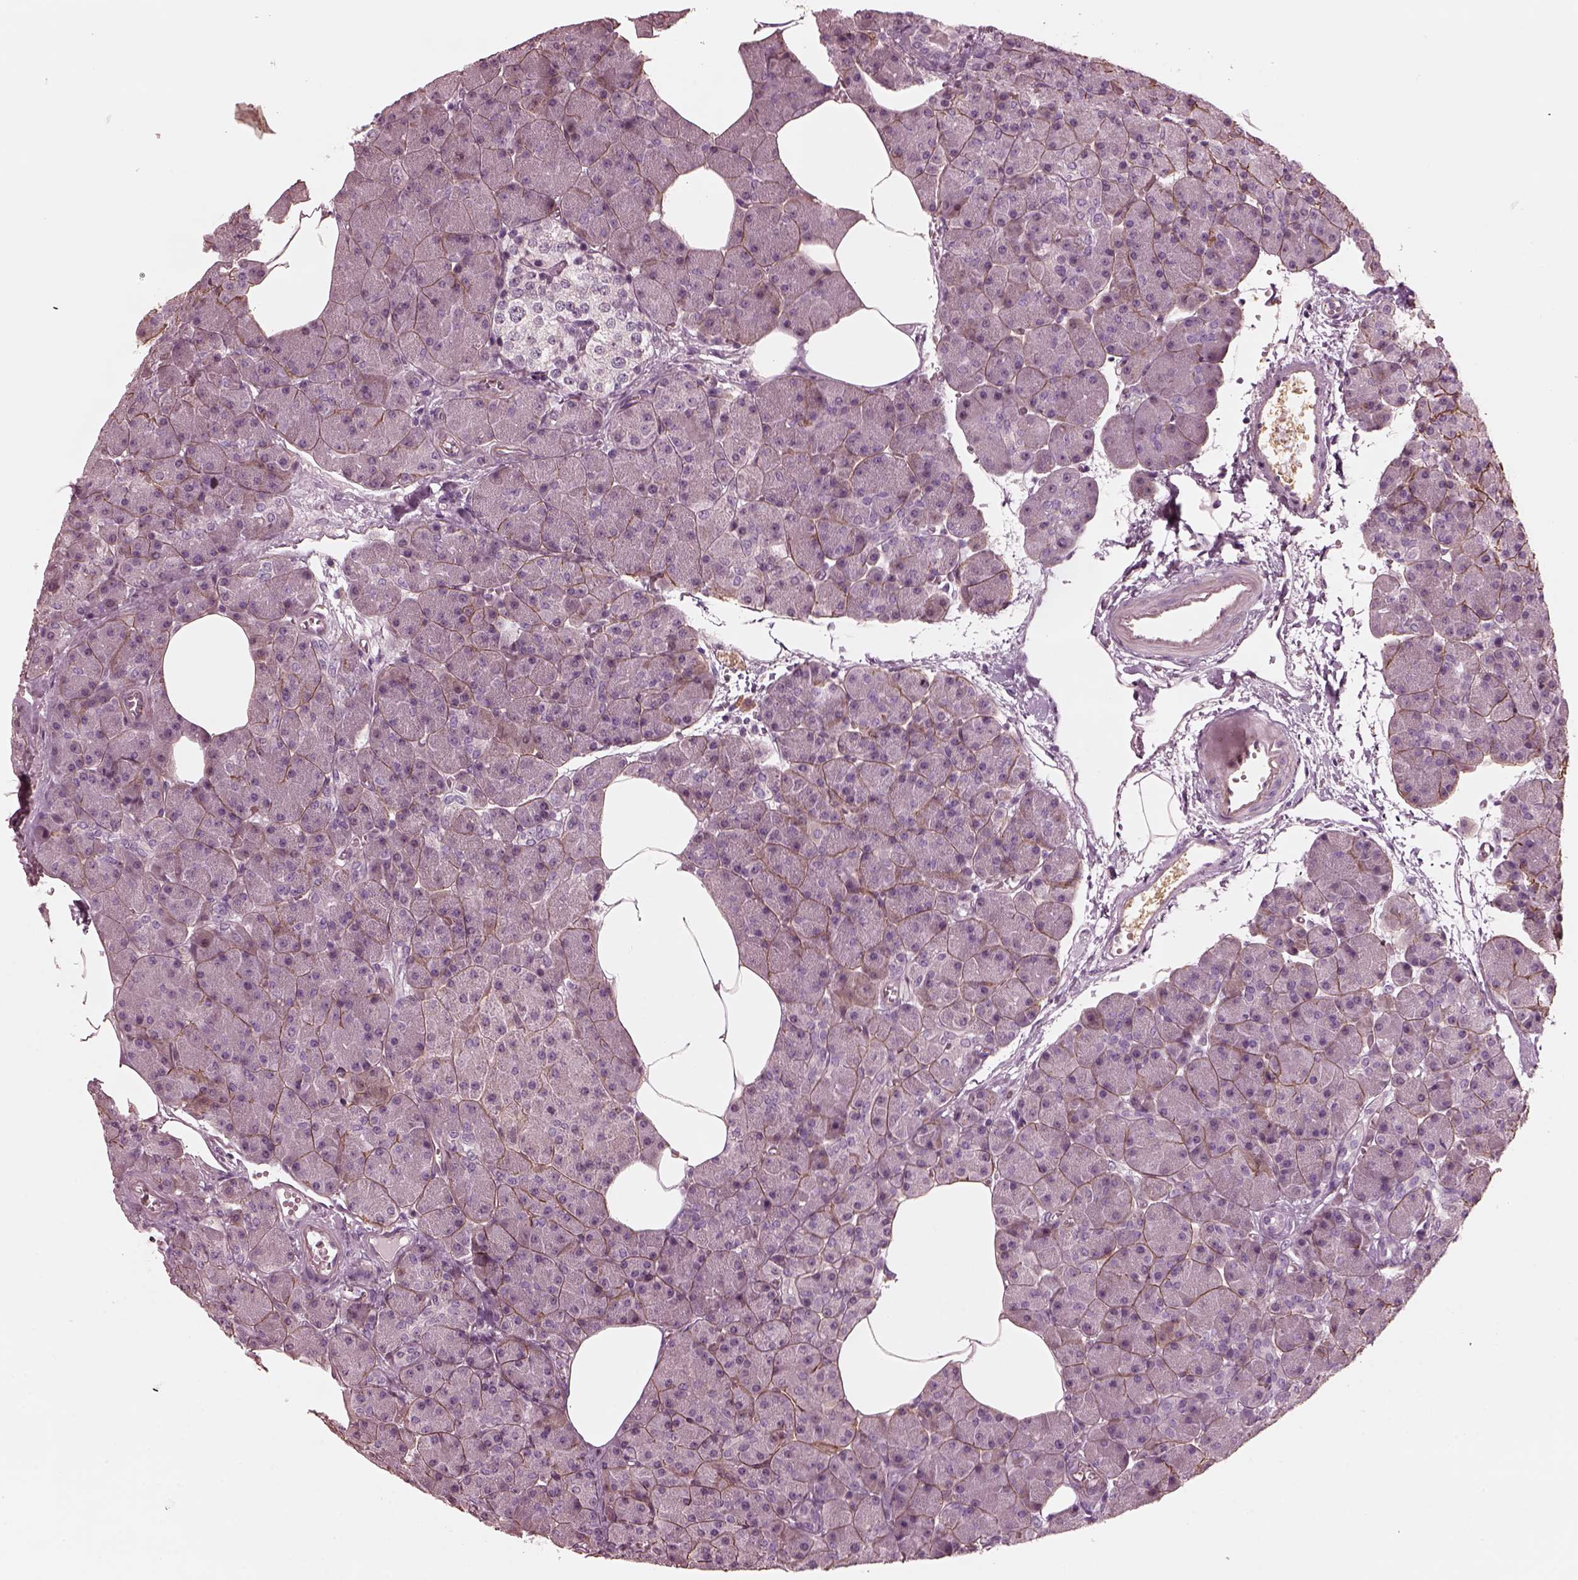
{"staining": {"intensity": "negative", "quantity": "none", "location": "none"}, "tissue": "pancreas", "cell_type": "Exocrine glandular cells", "image_type": "normal", "snomed": [{"axis": "morphology", "description": "Normal tissue, NOS"}, {"axis": "topography", "description": "Pancreas"}], "caption": "High magnification brightfield microscopy of benign pancreas stained with DAB (3,3'-diaminobenzidine) (brown) and counterstained with hematoxylin (blue): exocrine glandular cells show no significant staining. The staining is performed using DAB brown chromogen with nuclei counter-stained in using hematoxylin.", "gene": "KIF6", "patient": {"sex": "female", "age": 45}}